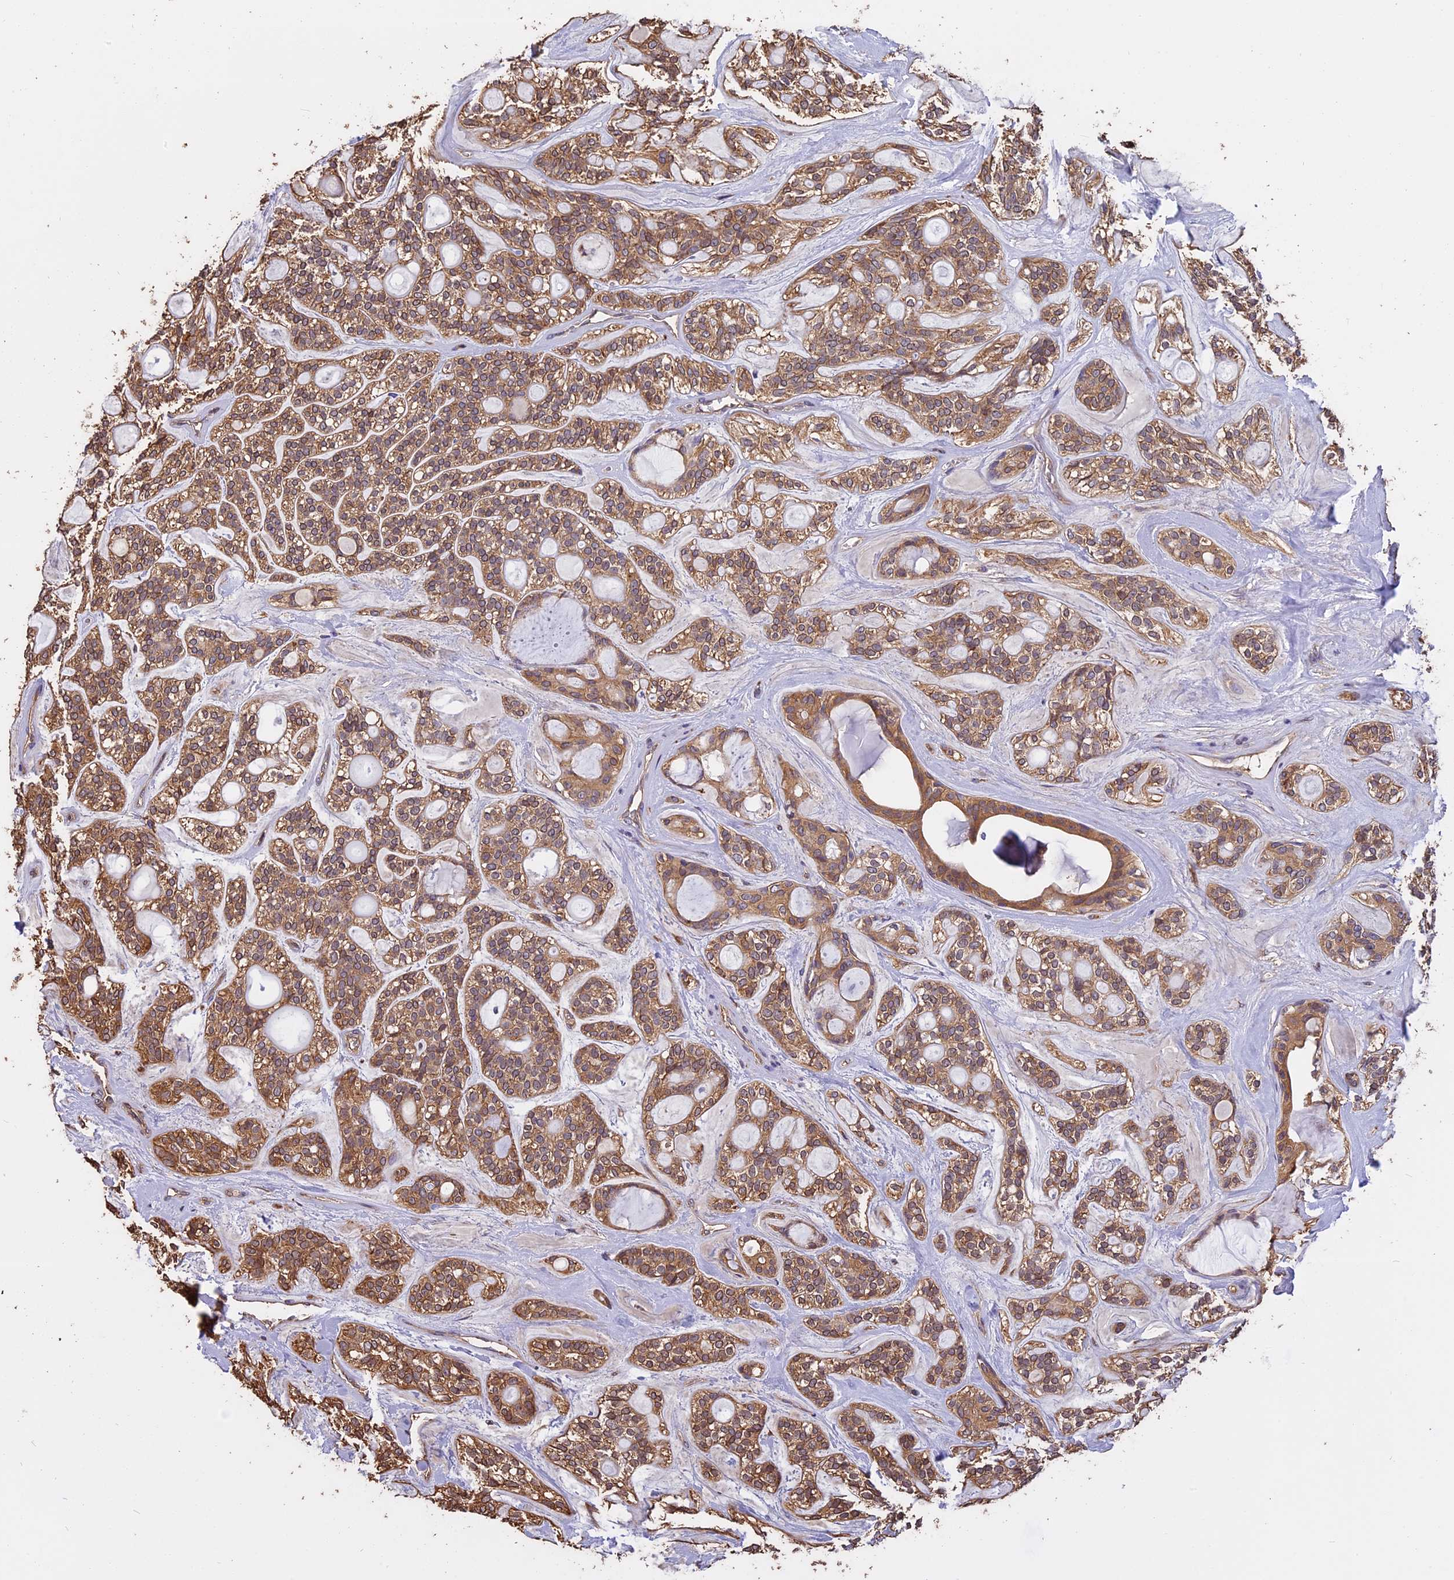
{"staining": {"intensity": "moderate", "quantity": ">75%", "location": "cytoplasmic/membranous"}, "tissue": "head and neck cancer", "cell_type": "Tumor cells", "image_type": "cancer", "snomed": [{"axis": "morphology", "description": "Adenocarcinoma, NOS"}, {"axis": "topography", "description": "Head-Neck"}], "caption": "Immunohistochemistry of head and neck adenocarcinoma reveals medium levels of moderate cytoplasmic/membranous staining in about >75% of tumor cells.", "gene": "CHMP2A", "patient": {"sex": "male", "age": 66}}